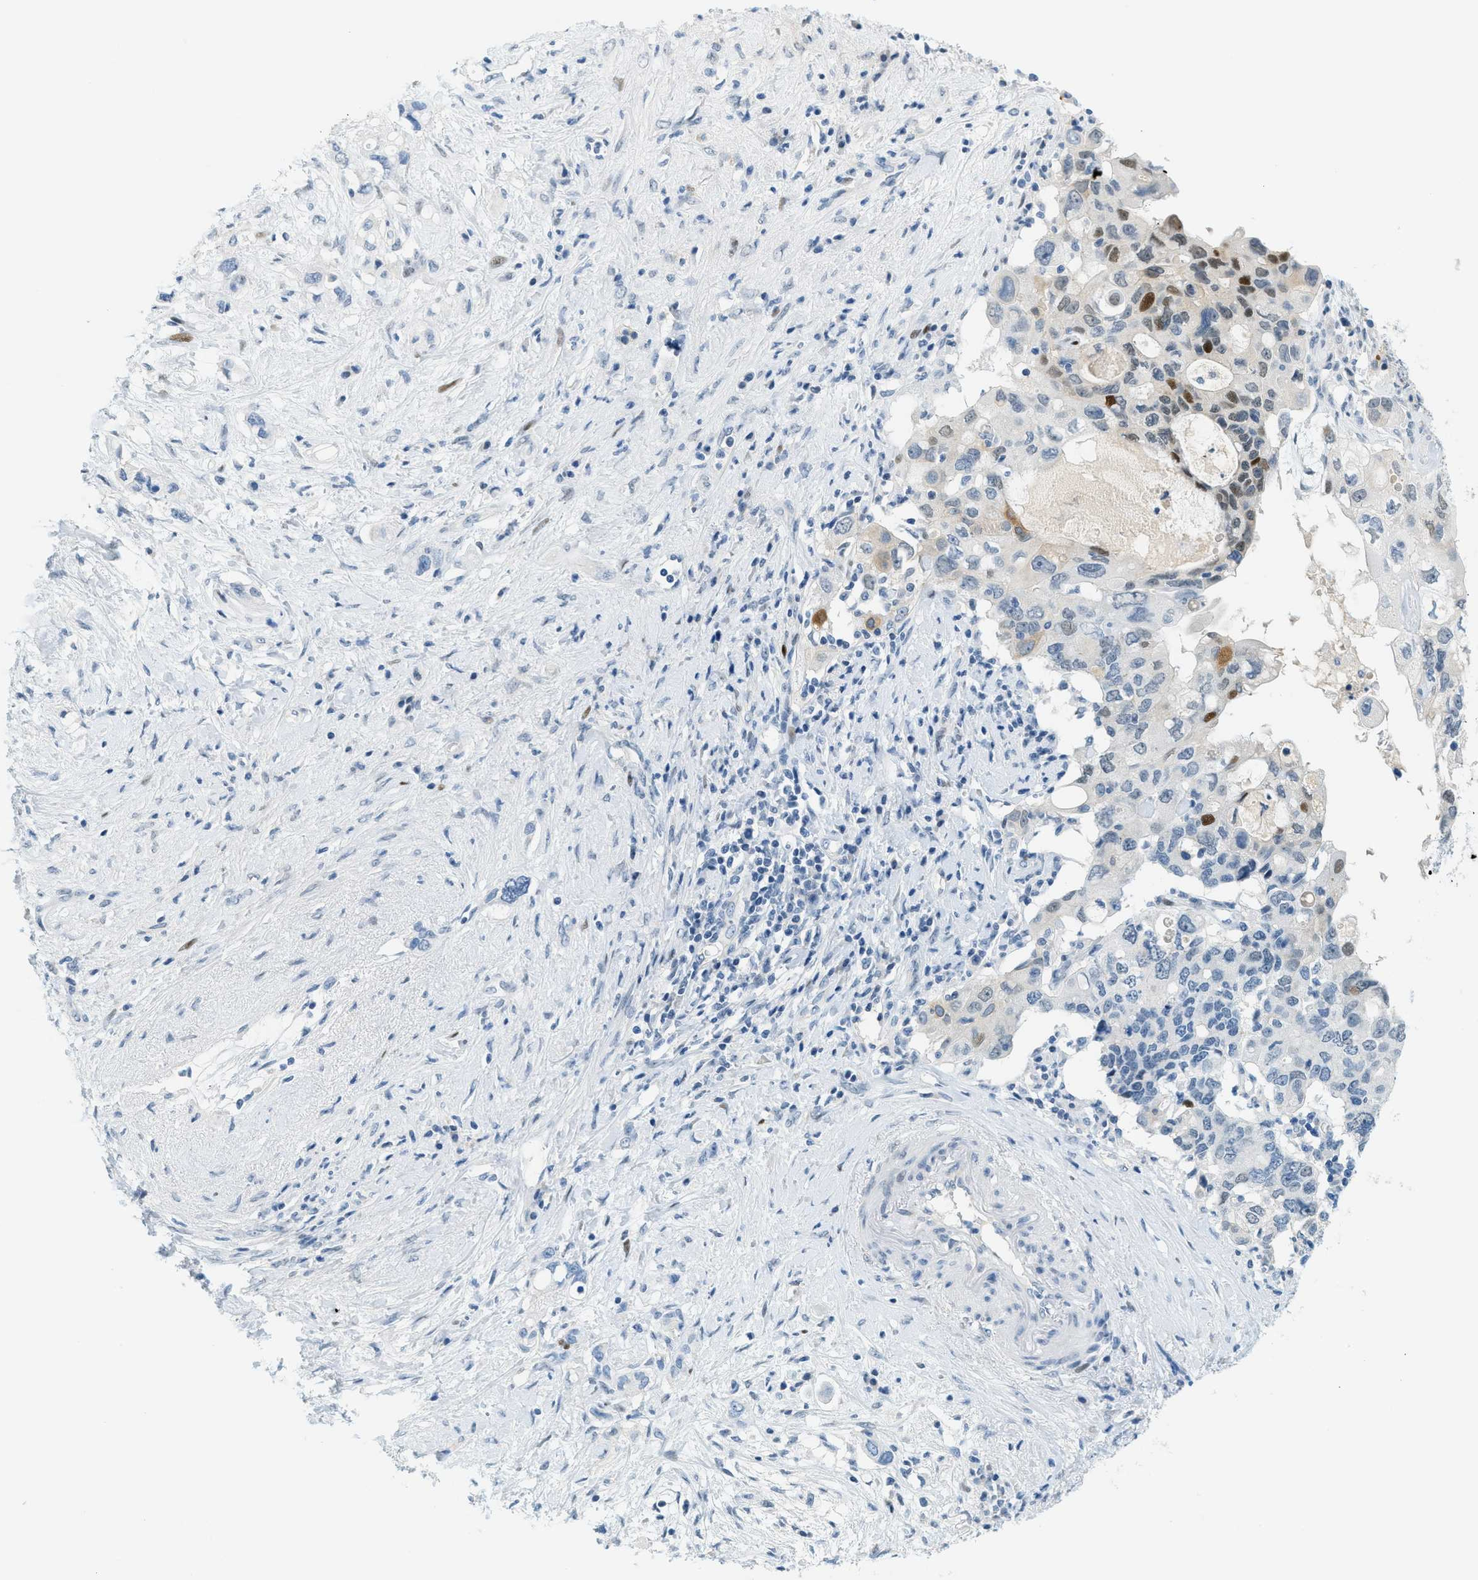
{"staining": {"intensity": "moderate", "quantity": "<25%", "location": "nuclear"}, "tissue": "pancreatic cancer", "cell_type": "Tumor cells", "image_type": "cancer", "snomed": [{"axis": "morphology", "description": "Adenocarcinoma, NOS"}, {"axis": "topography", "description": "Pancreas"}], "caption": "Moderate nuclear positivity for a protein is seen in approximately <25% of tumor cells of pancreatic cancer (adenocarcinoma) using immunohistochemistry.", "gene": "CYP4X1", "patient": {"sex": "female", "age": 56}}